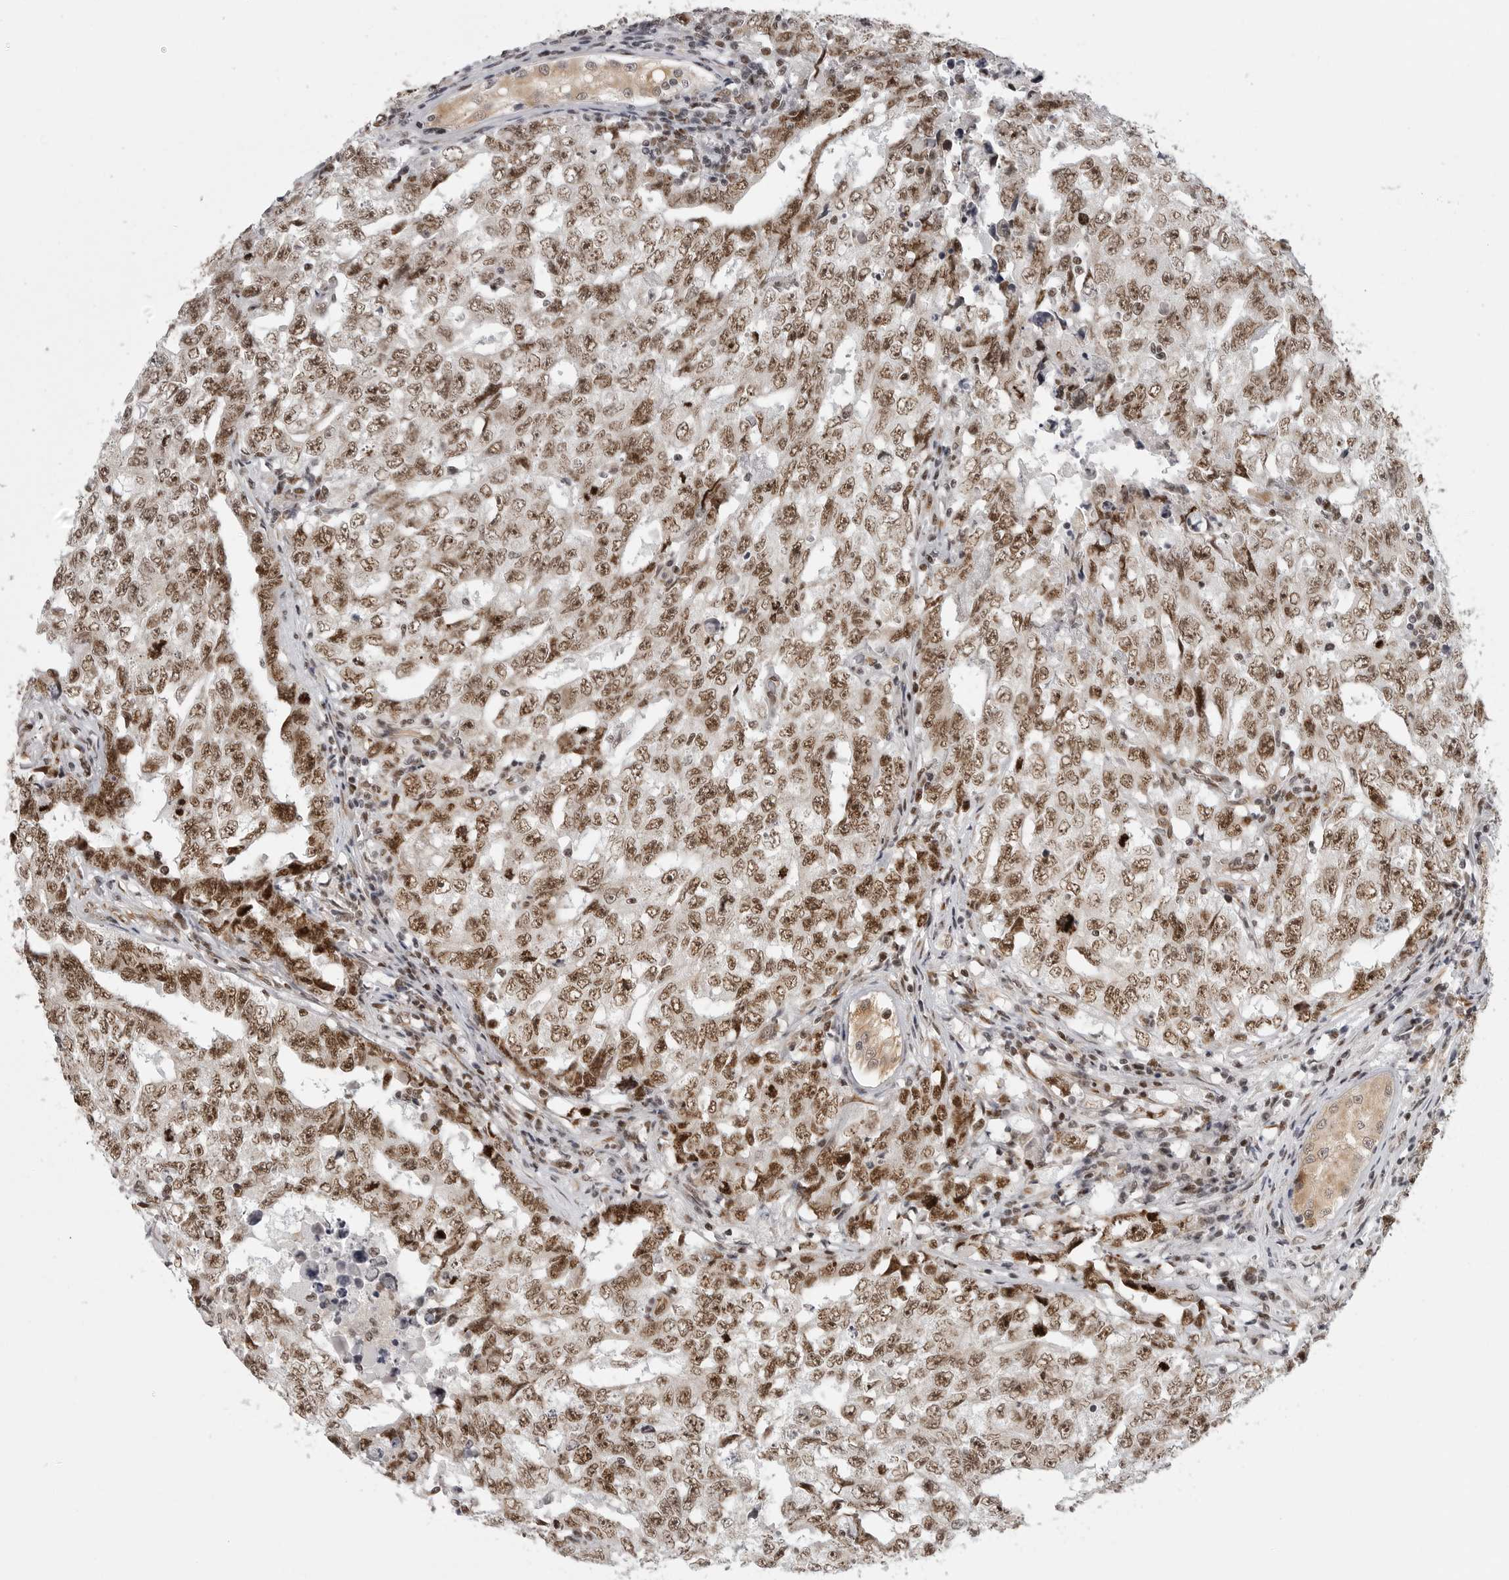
{"staining": {"intensity": "moderate", "quantity": ">75%", "location": "nuclear"}, "tissue": "testis cancer", "cell_type": "Tumor cells", "image_type": "cancer", "snomed": [{"axis": "morphology", "description": "Carcinoma, Embryonal, NOS"}, {"axis": "topography", "description": "Testis"}], "caption": "A photomicrograph of testis cancer stained for a protein demonstrates moderate nuclear brown staining in tumor cells.", "gene": "PRDM10", "patient": {"sex": "male", "age": 26}}